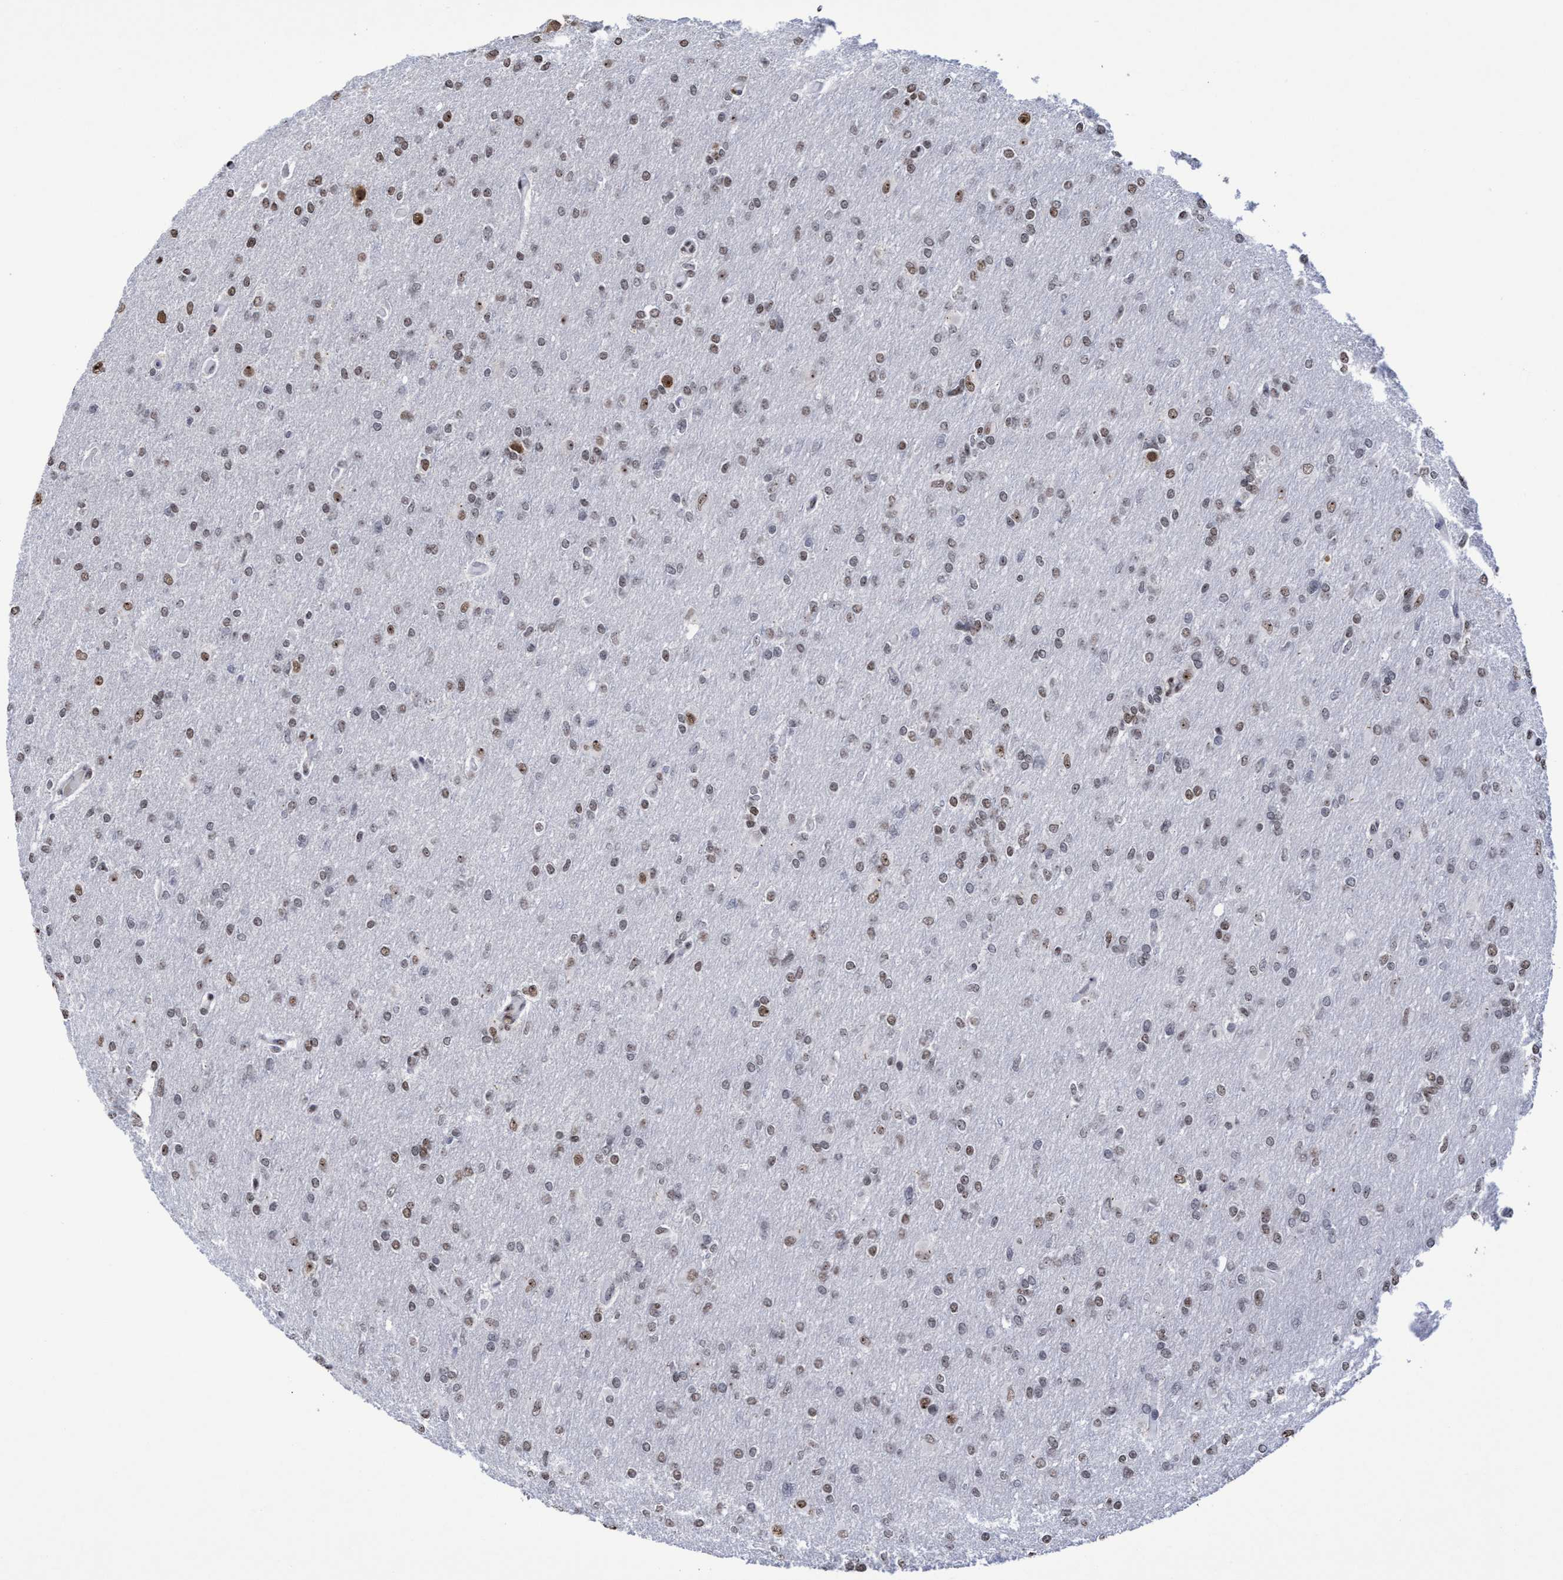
{"staining": {"intensity": "moderate", "quantity": "25%-75%", "location": "nuclear"}, "tissue": "glioma", "cell_type": "Tumor cells", "image_type": "cancer", "snomed": [{"axis": "morphology", "description": "Glioma, malignant, High grade"}, {"axis": "topography", "description": "Cerebral cortex"}], "caption": "This image displays immunohistochemistry staining of human glioma, with medium moderate nuclear positivity in about 25%-75% of tumor cells.", "gene": "EFCAB10", "patient": {"sex": "female", "age": 36}}